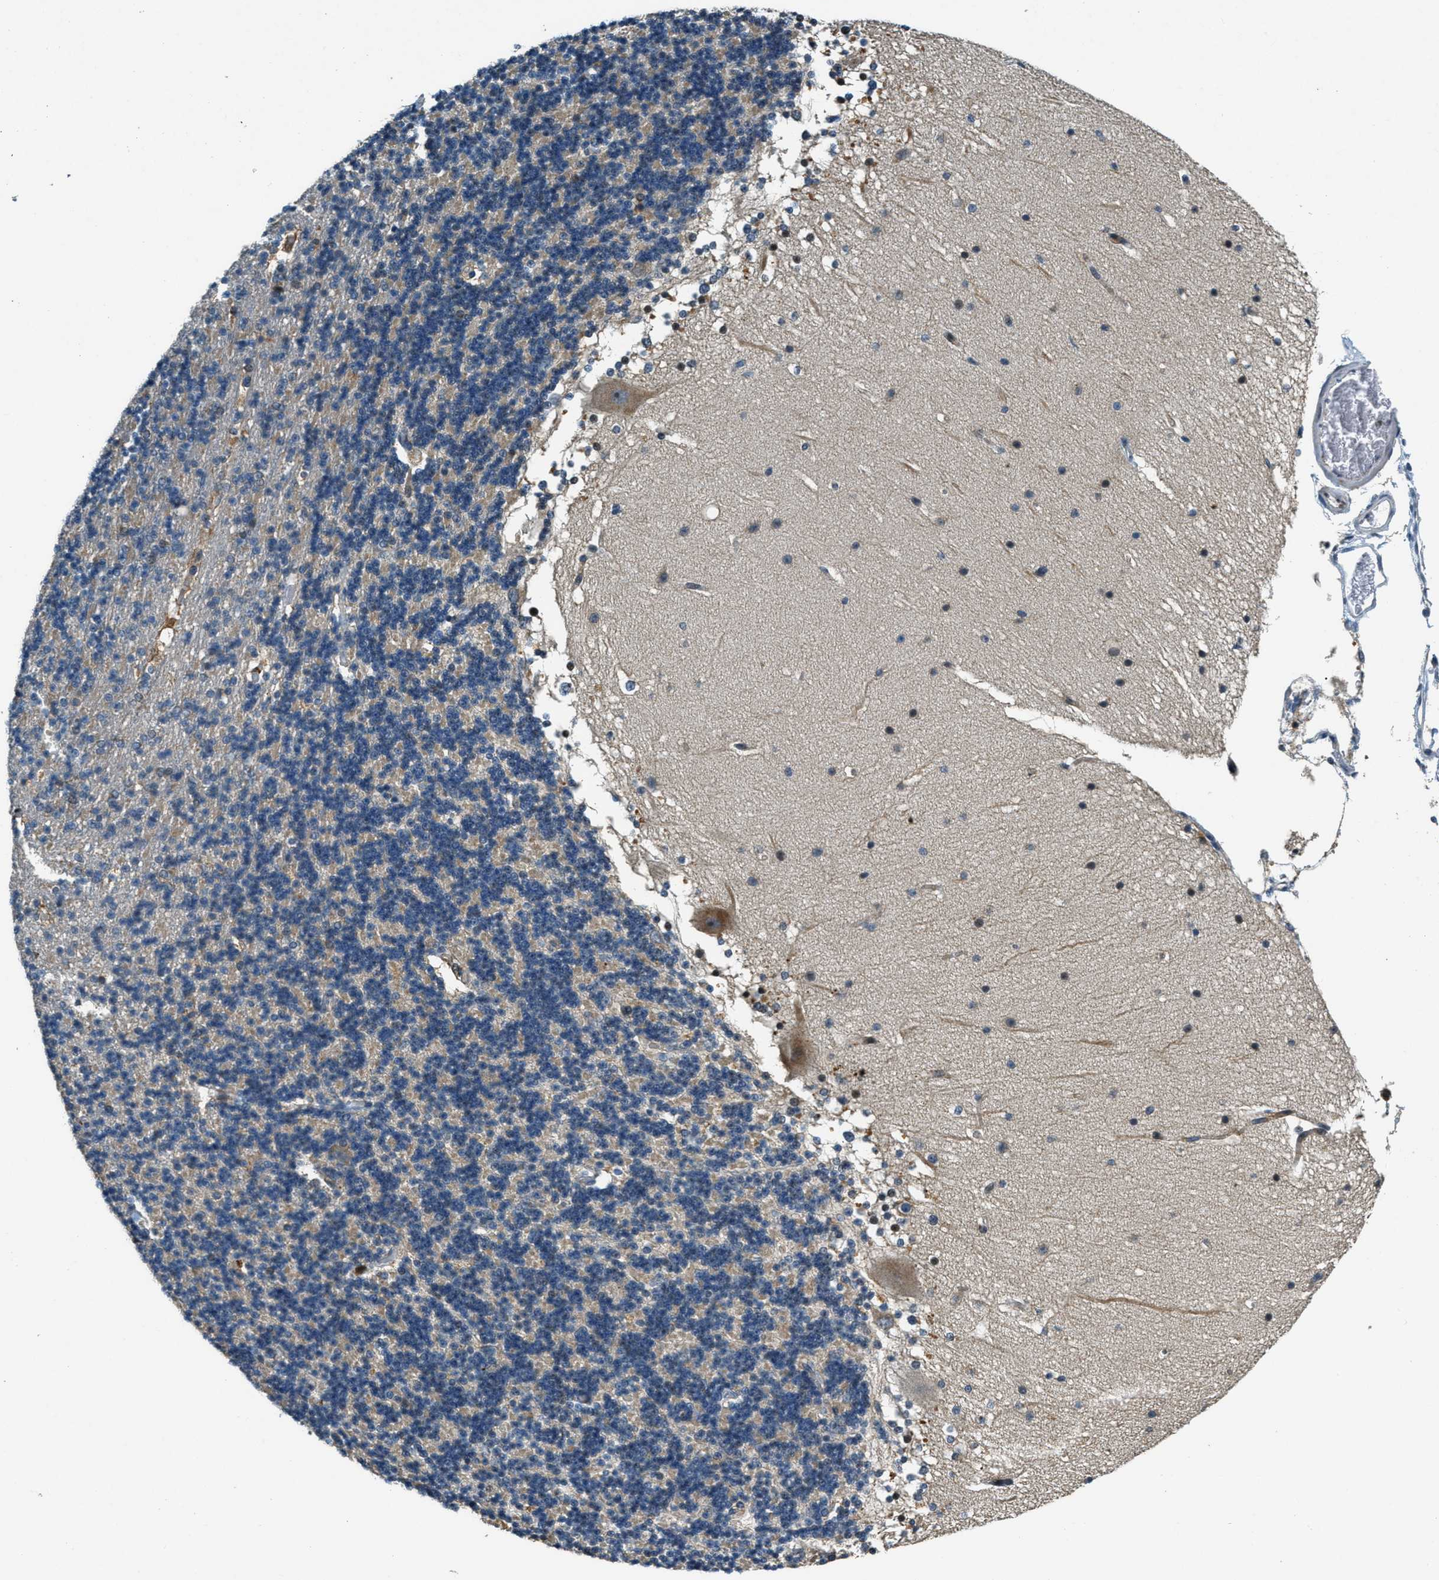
{"staining": {"intensity": "moderate", "quantity": "<25%", "location": "cytoplasmic/membranous"}, "tissue": "cerebellum", "cell_type": "Cells in granular layer", "image_type": "normal", "snomed": [{"axis": "morphology", "description": "Normal tissue, NOS"}, {"axis": "topography", "description": "Cerebellum"}], "caption": "This photomicrograph exhibits IHC staining of unremarkable cerebellum, with low moderate cytoplasmic/membranous staining in approximately <25% of cells in granular layer.", "gene": "HERC2", "patient": {"sex": "female", "age": 19}}